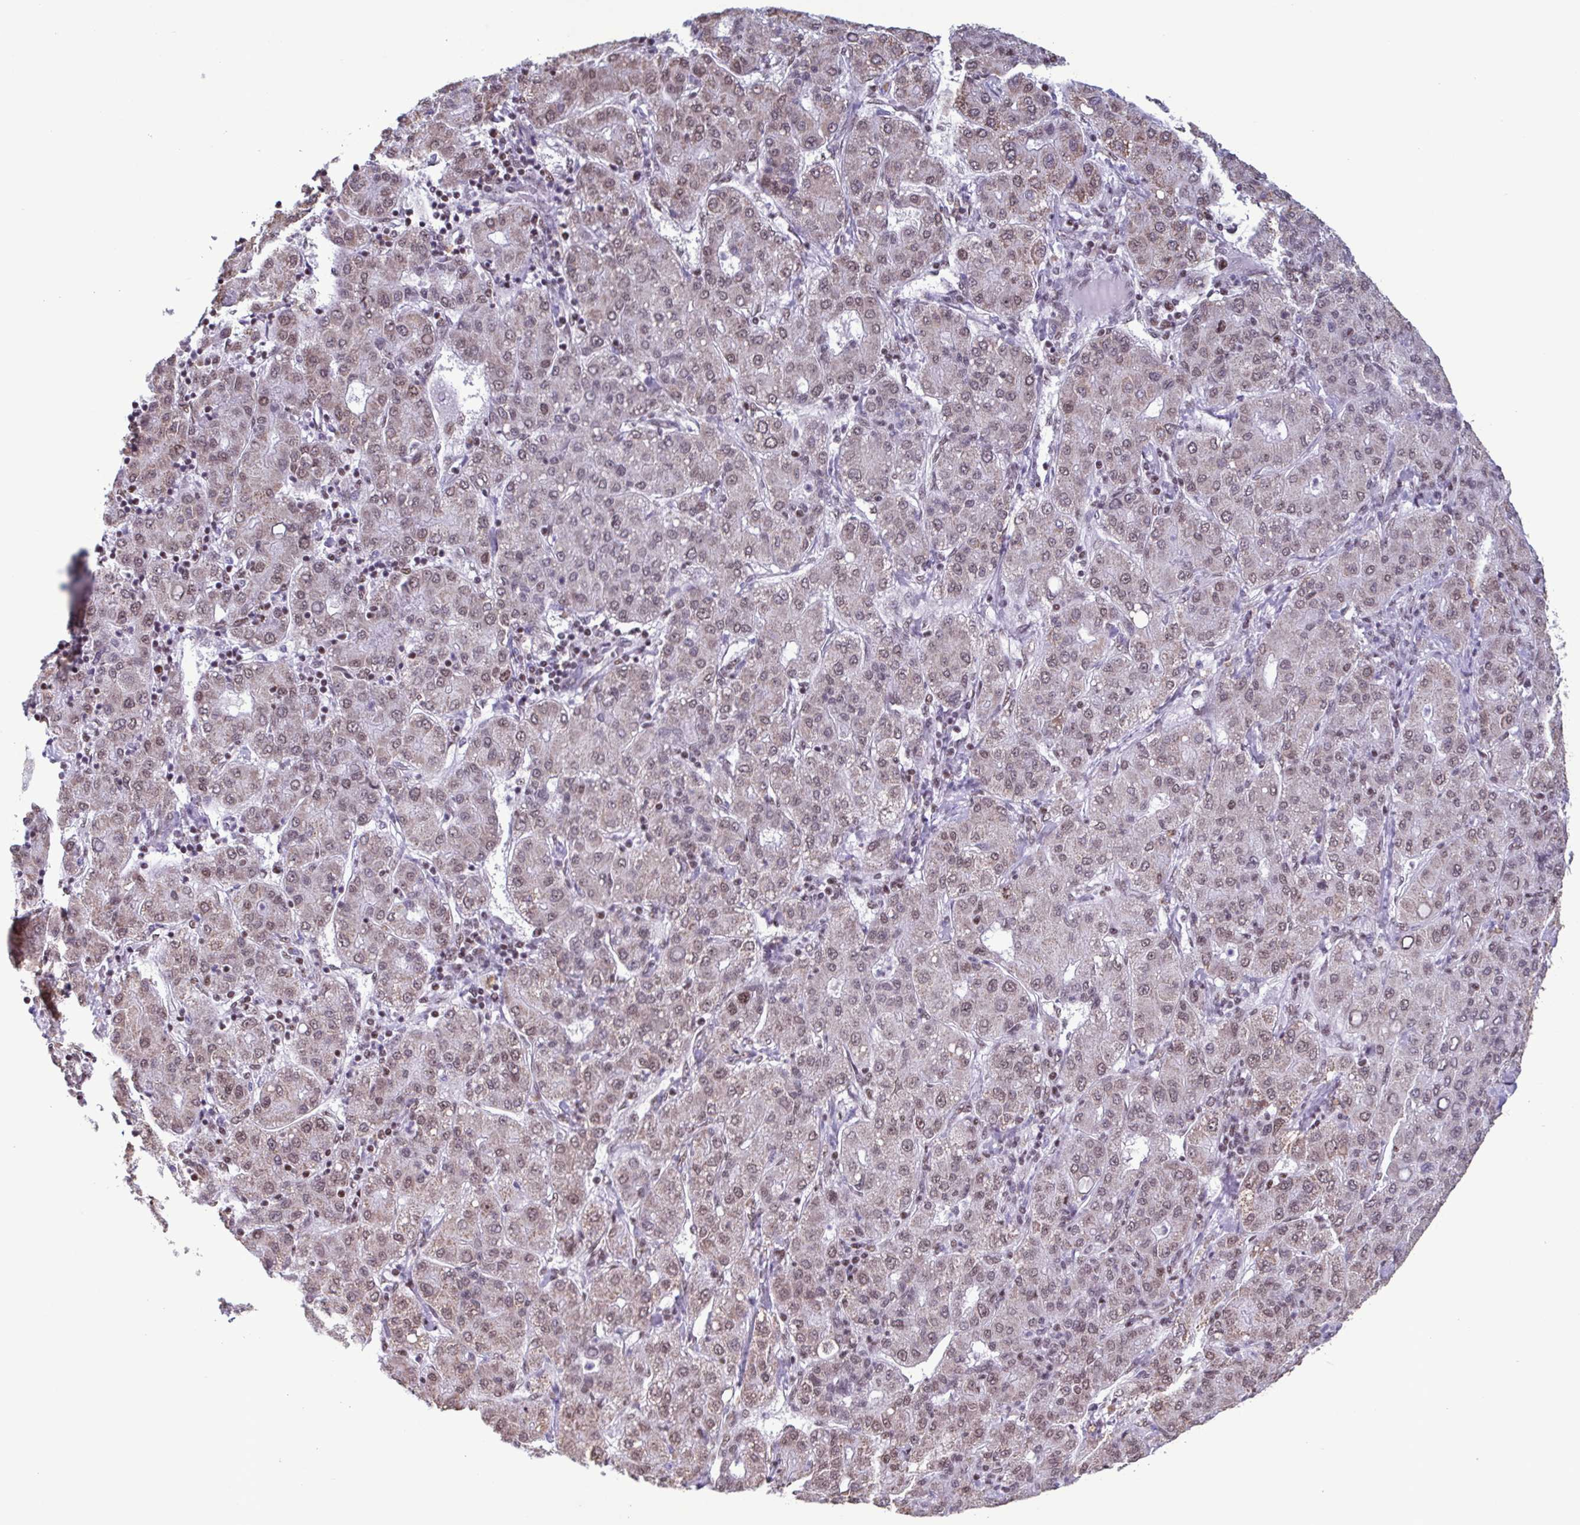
{"staining": {"intensity": "weak", "quantity": "25%-75%", "location": "cytoplasmic/membranous,nuclear"}, "tissue": "liver cancer", "cell_type": "Tumor cells", "image_type": "cancer", "snomed": [{"axis": "morphology", "description": "Carcinoma, Hepatocellular, NOS"}, {"axis": "topography", "description": "Liver"}], "caption": "Immunohistochemistry (IHC) (DAB) staining of hepatocellular carcinoma (liver) reveals weak cytoplasmic/membranous and nuclear protein staining in about 25%-75% of tumor cells.", "gene": "TIMM21", "patient": {"sex": "male", "age": 65}}